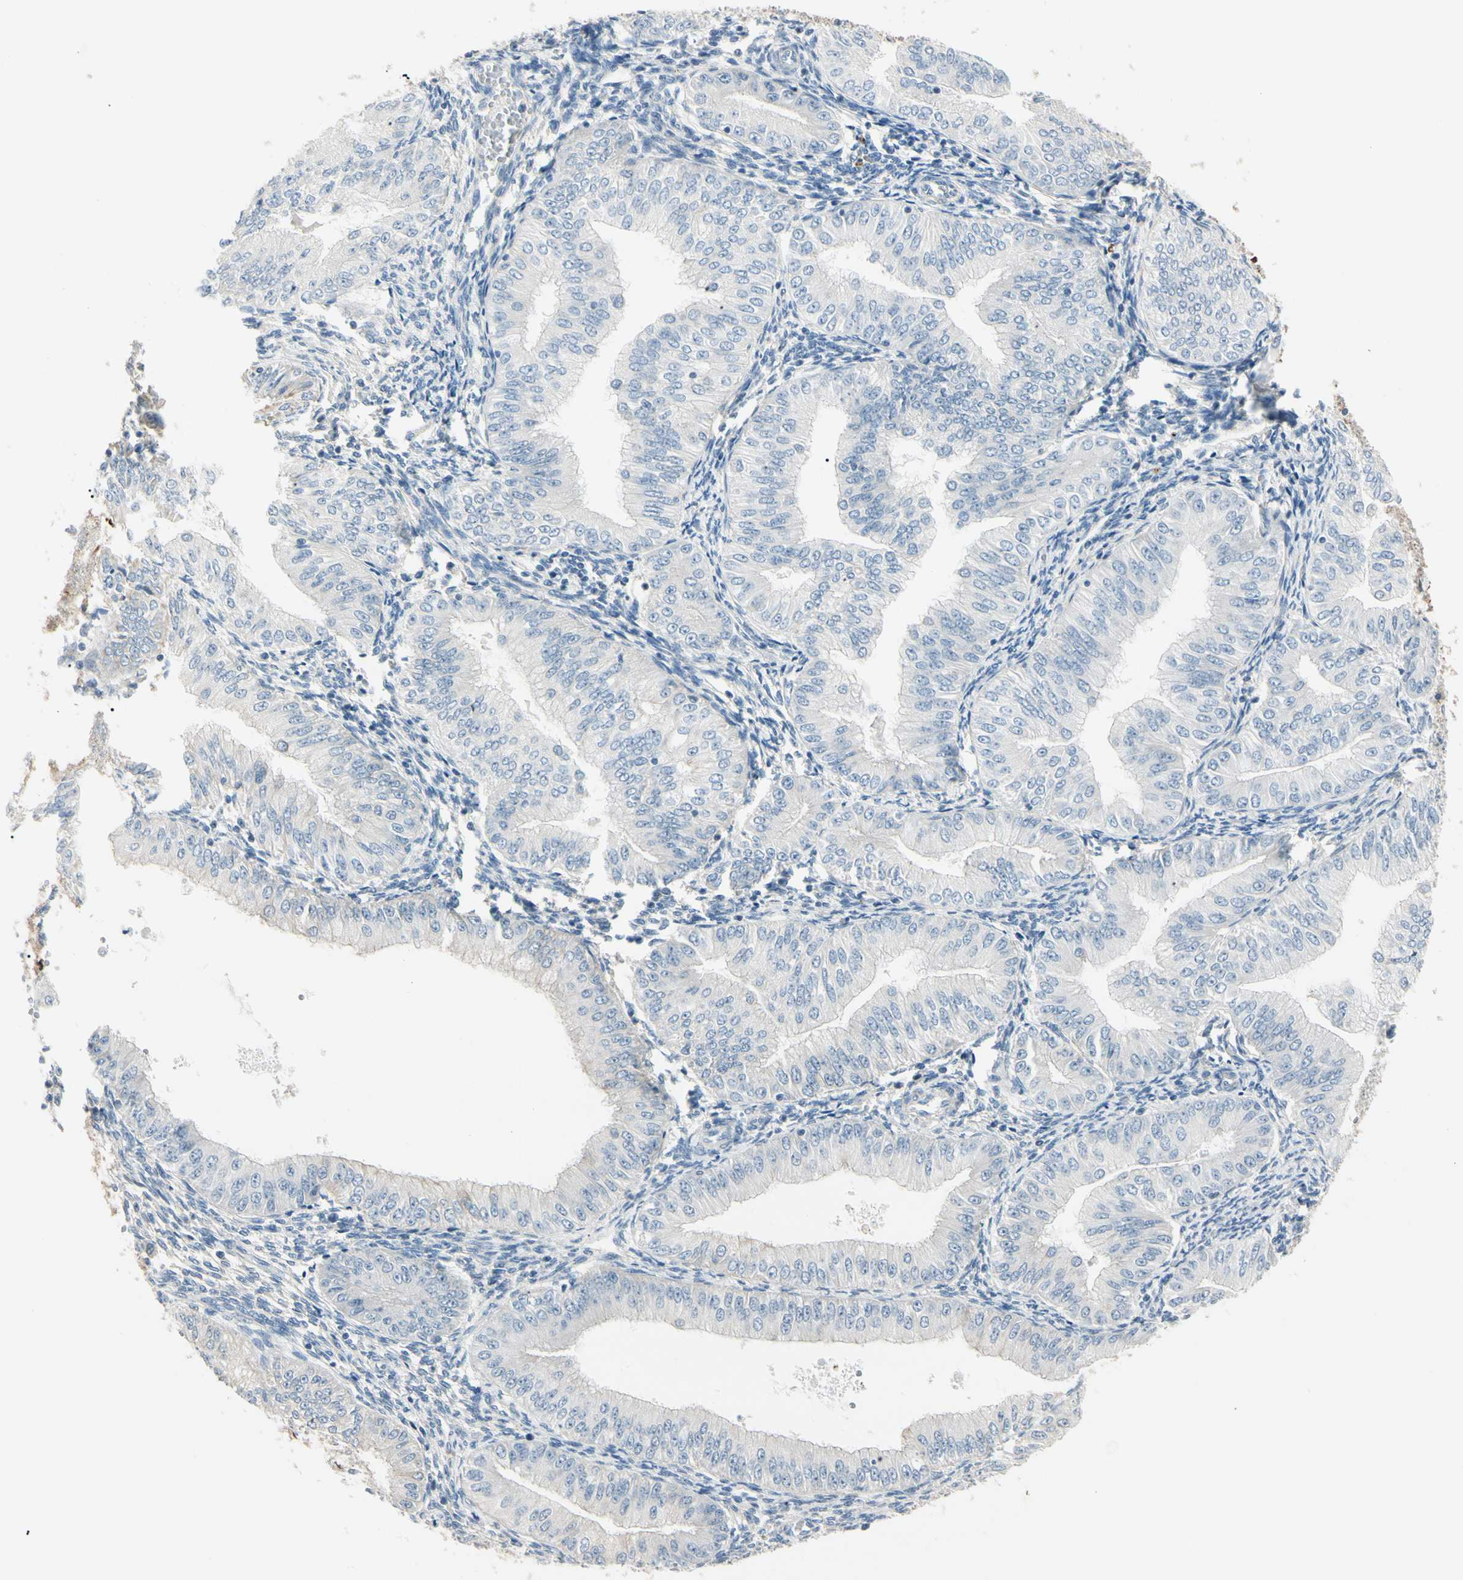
{"staining": {"intensity": "negative", "quantity": "none", "location": "none"}, "tissue": "endometrial cancer", "cell_type": "Tumor cells", "image_type": "cancer", "snomed": [{"axis": "morphology", "description": "Normal tissue, NOS"}, {"axis": "morphology", "description": "Adenocarcinoma, NOS"}, {"axis": "topography", "description": "Endometrium"}], "caption": "The photomicrograph reveals no significant staining in tumor cells of endometrial adenocarcinoma.", "gene": "DUSP12", "patient": {"sex": "female", "age": 53}}